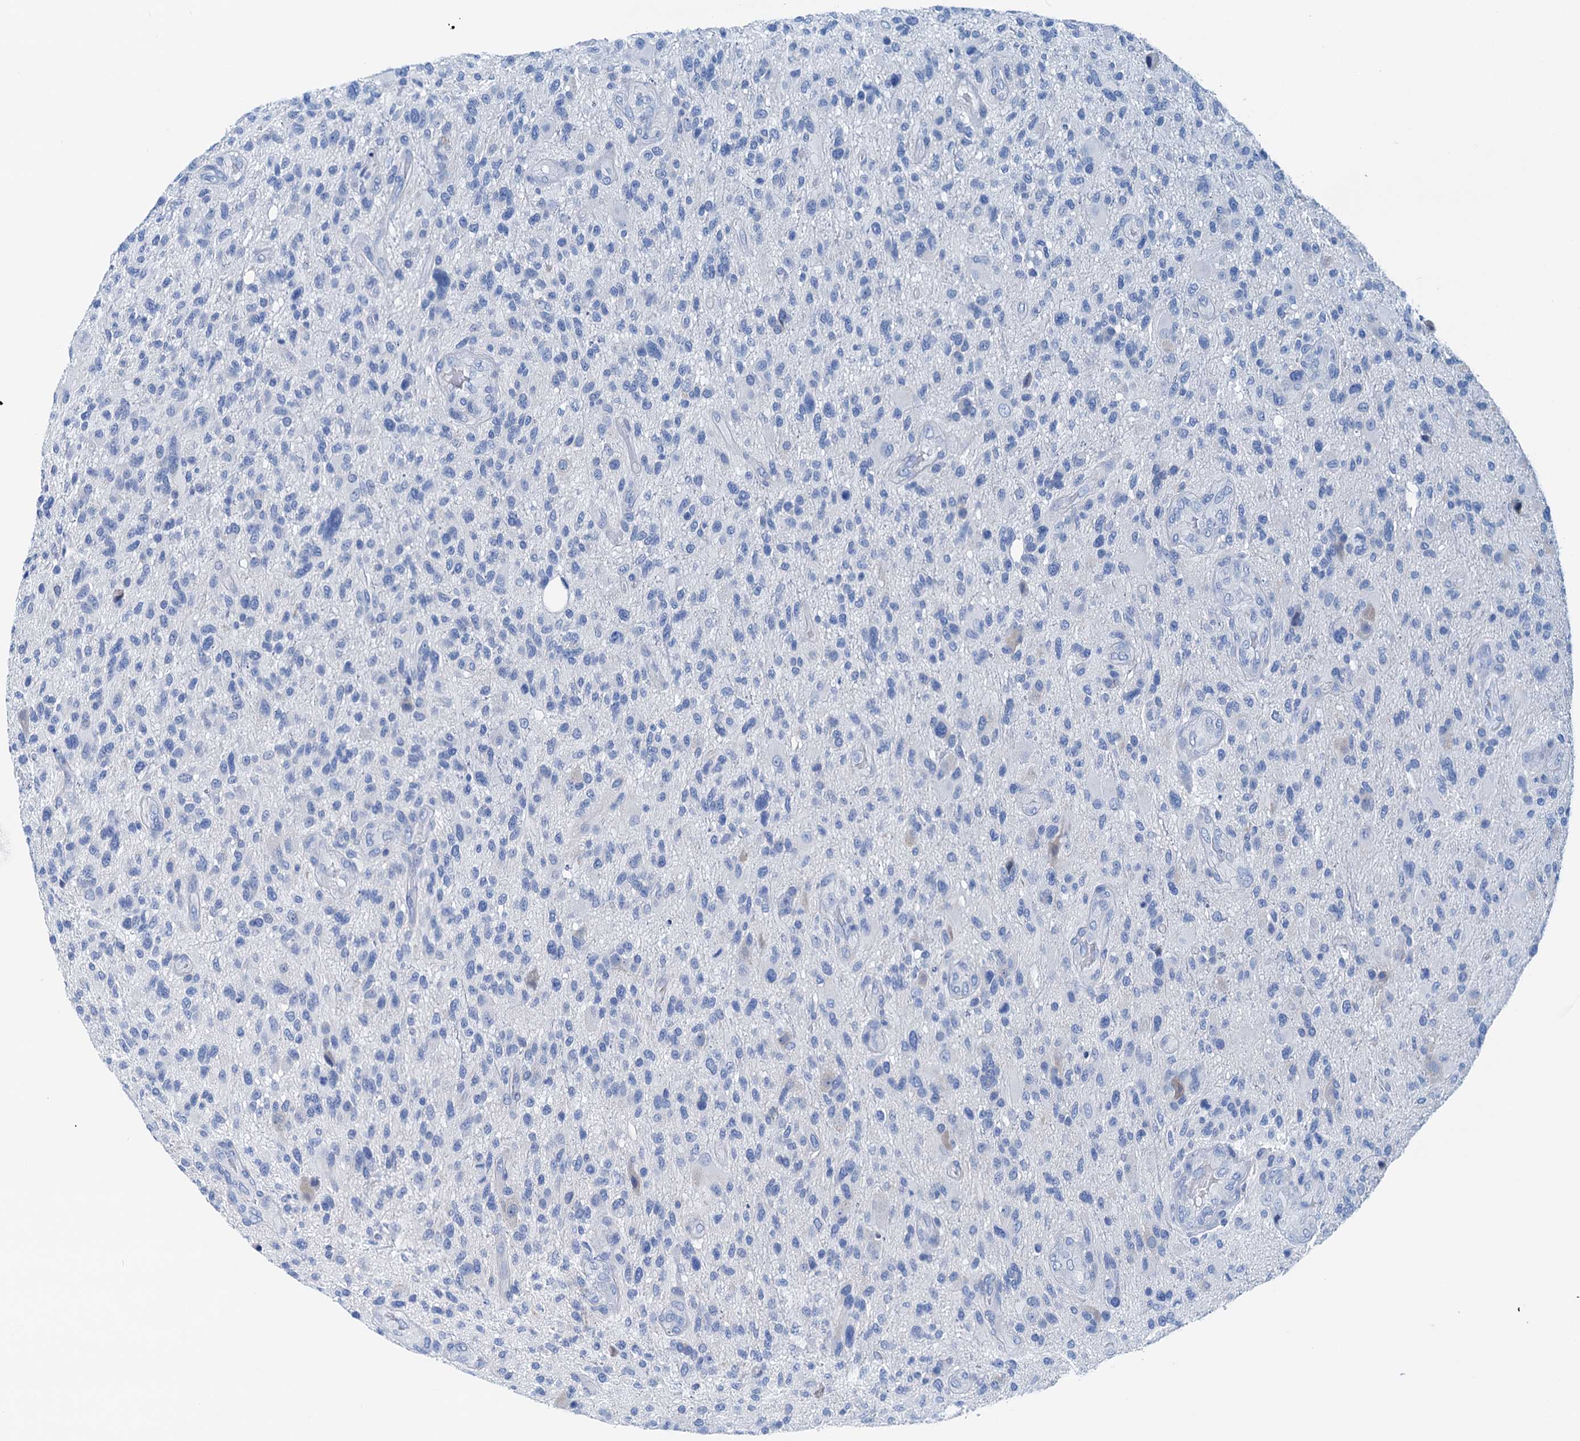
{"staining": {"intensity": "negative", "quantity": "none", "location": "none"}, "tissue": "glioma", "cell_type": "Tumor cells", "image_type": "cancer", "snomed": [{"axis": "morphology", "description": "Glioma, malignant, High grade"}, {"axis": "topography", "description": "Brain"}], "caption": "An immunohistochemistry micrograph of glioma is shown. There is no staining in tumor cells of glioma.", "gene": "KNDC1", "patient": {"sex": "male", "age": 47}}